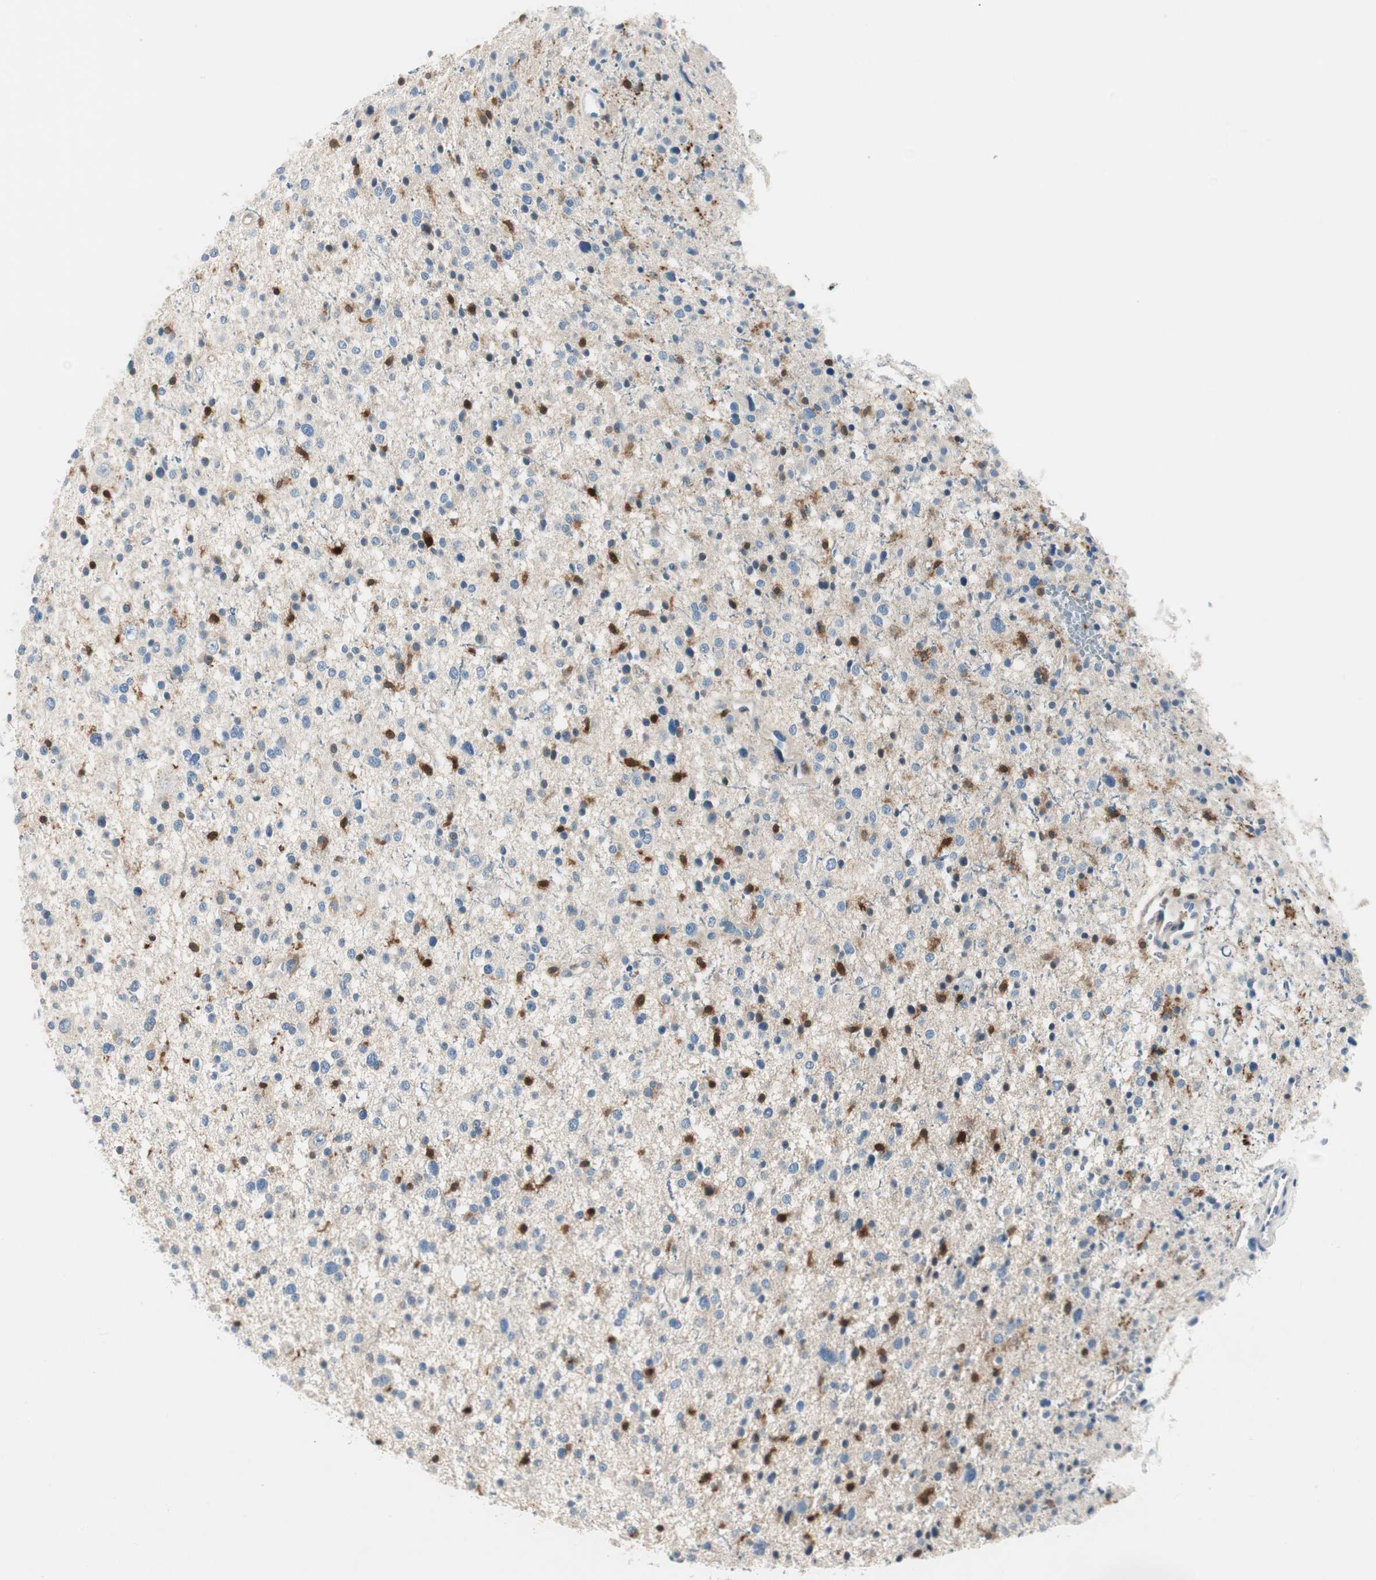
{"staining": {"intensity": "negative", "quantity": "none", "location": "none"}, "tissue": "glioma", "cell_type": "Tumor cells", "image_type": "cancer", "snomed": [{"axis": "morphology", "description": "Glioma, malignant, Low grade"}, {"axis": "topography", "description": "Brain"}], "caption": "High magnification brightfield microscopy of malignant glioma (low-grade) stained with DAB (3,3'-diaminobenzidine) (brown) and counterstained with hematoxylin (blue): tumor cells show no significant staining. (DAB IHC, high magnification).", "gene": "COTL1", "patient": {"sex": "female", "age": 37}}